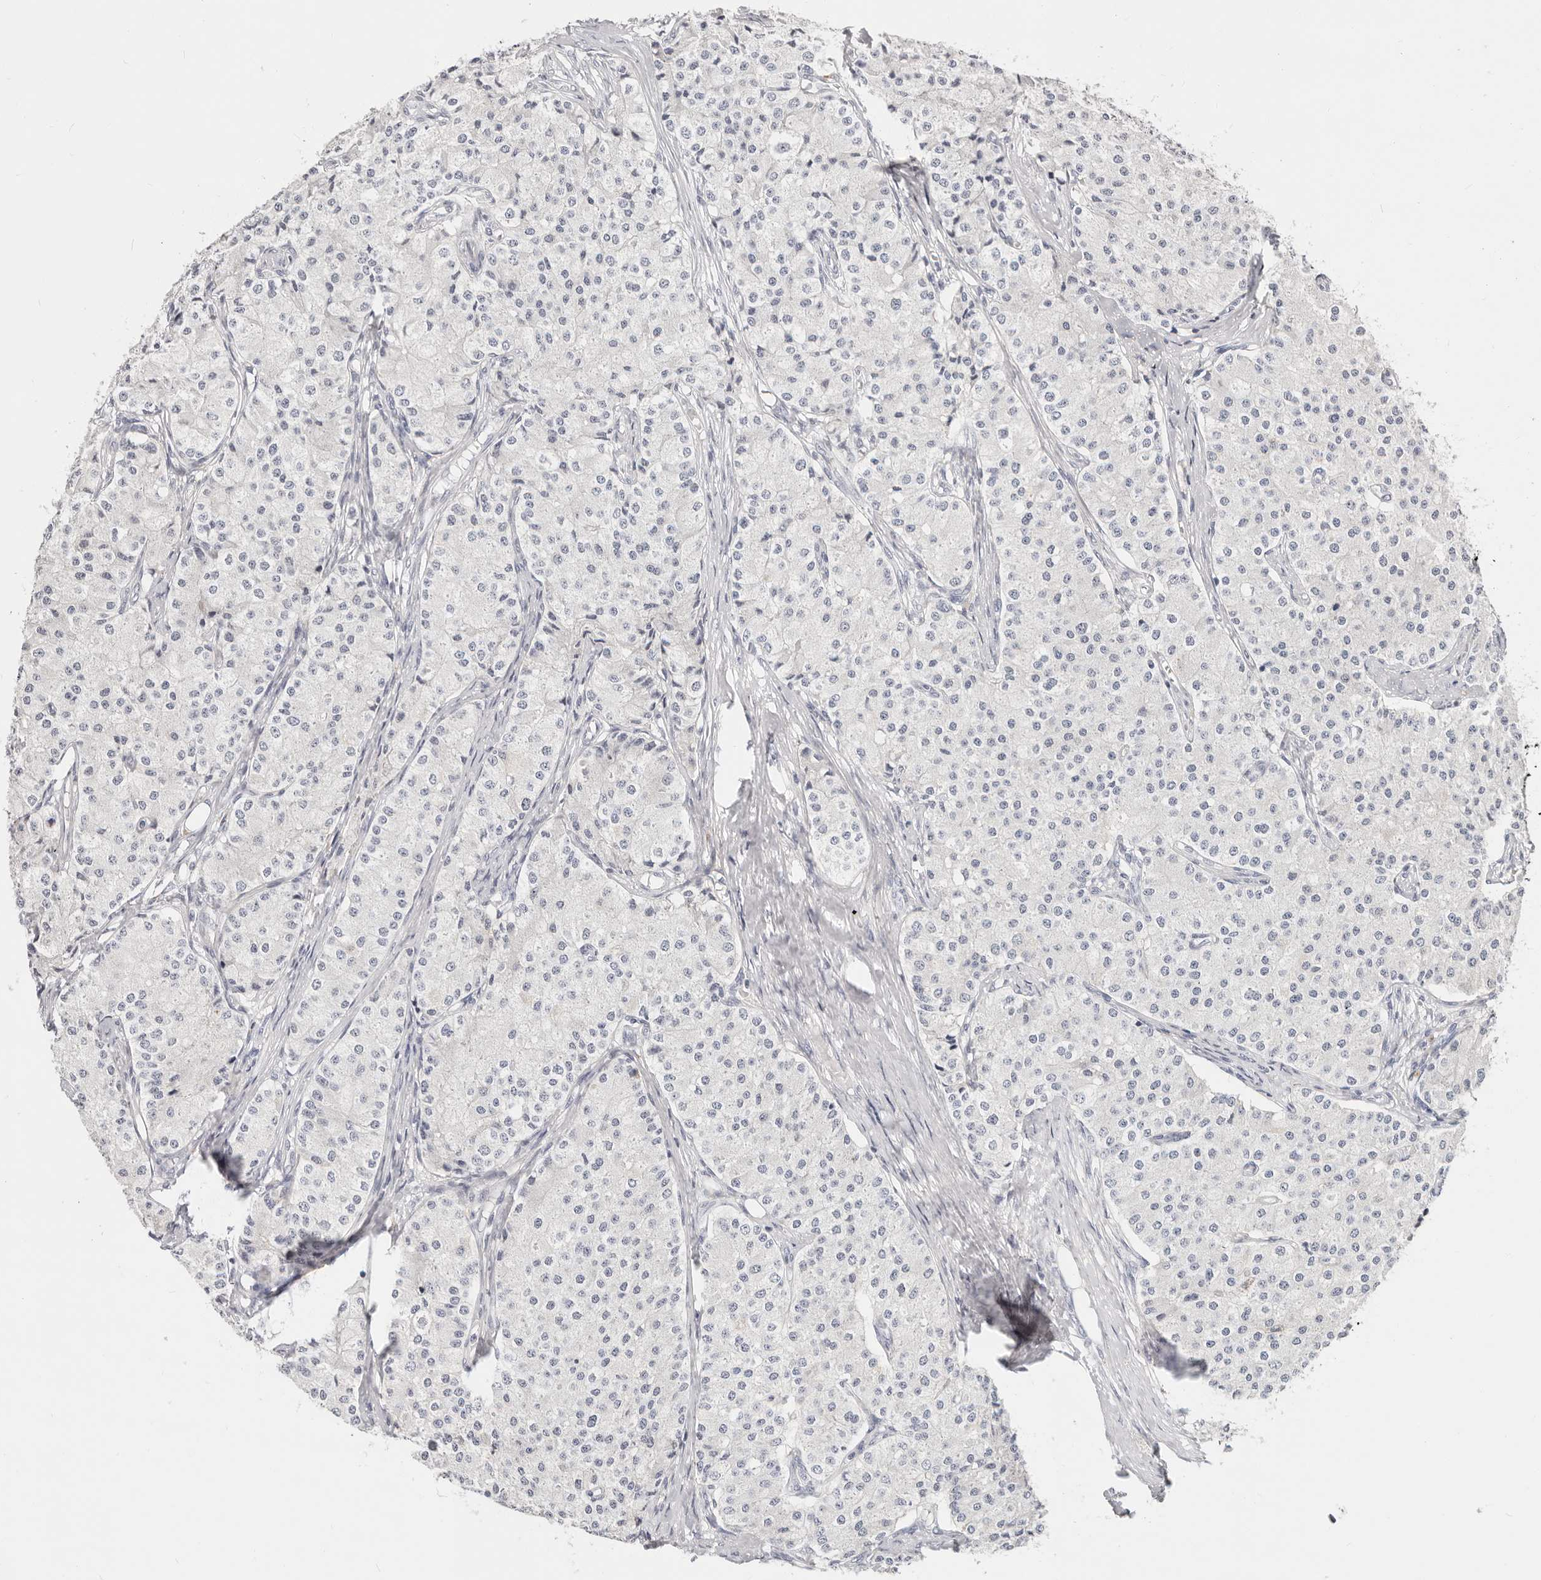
{"staining": {"intensity": "negative", "quantity": "none", "location": "none"}, "tissue": "carcinoid", "cell_type": "Tumor cells", "image_type": "cancer", "snomed": [{"axis": "morphology", "description": "Carcinoid, malignant, NOS"}, {"axis": "topography", "description": "Colon"}], "caption": "An immunohistochemistry photomicrograph of carcinoid is shown. There is no staining in tumor cells of carcinoid.", "gene": "ZRANB1", "patient": {"sex": "female", "age": 52}}